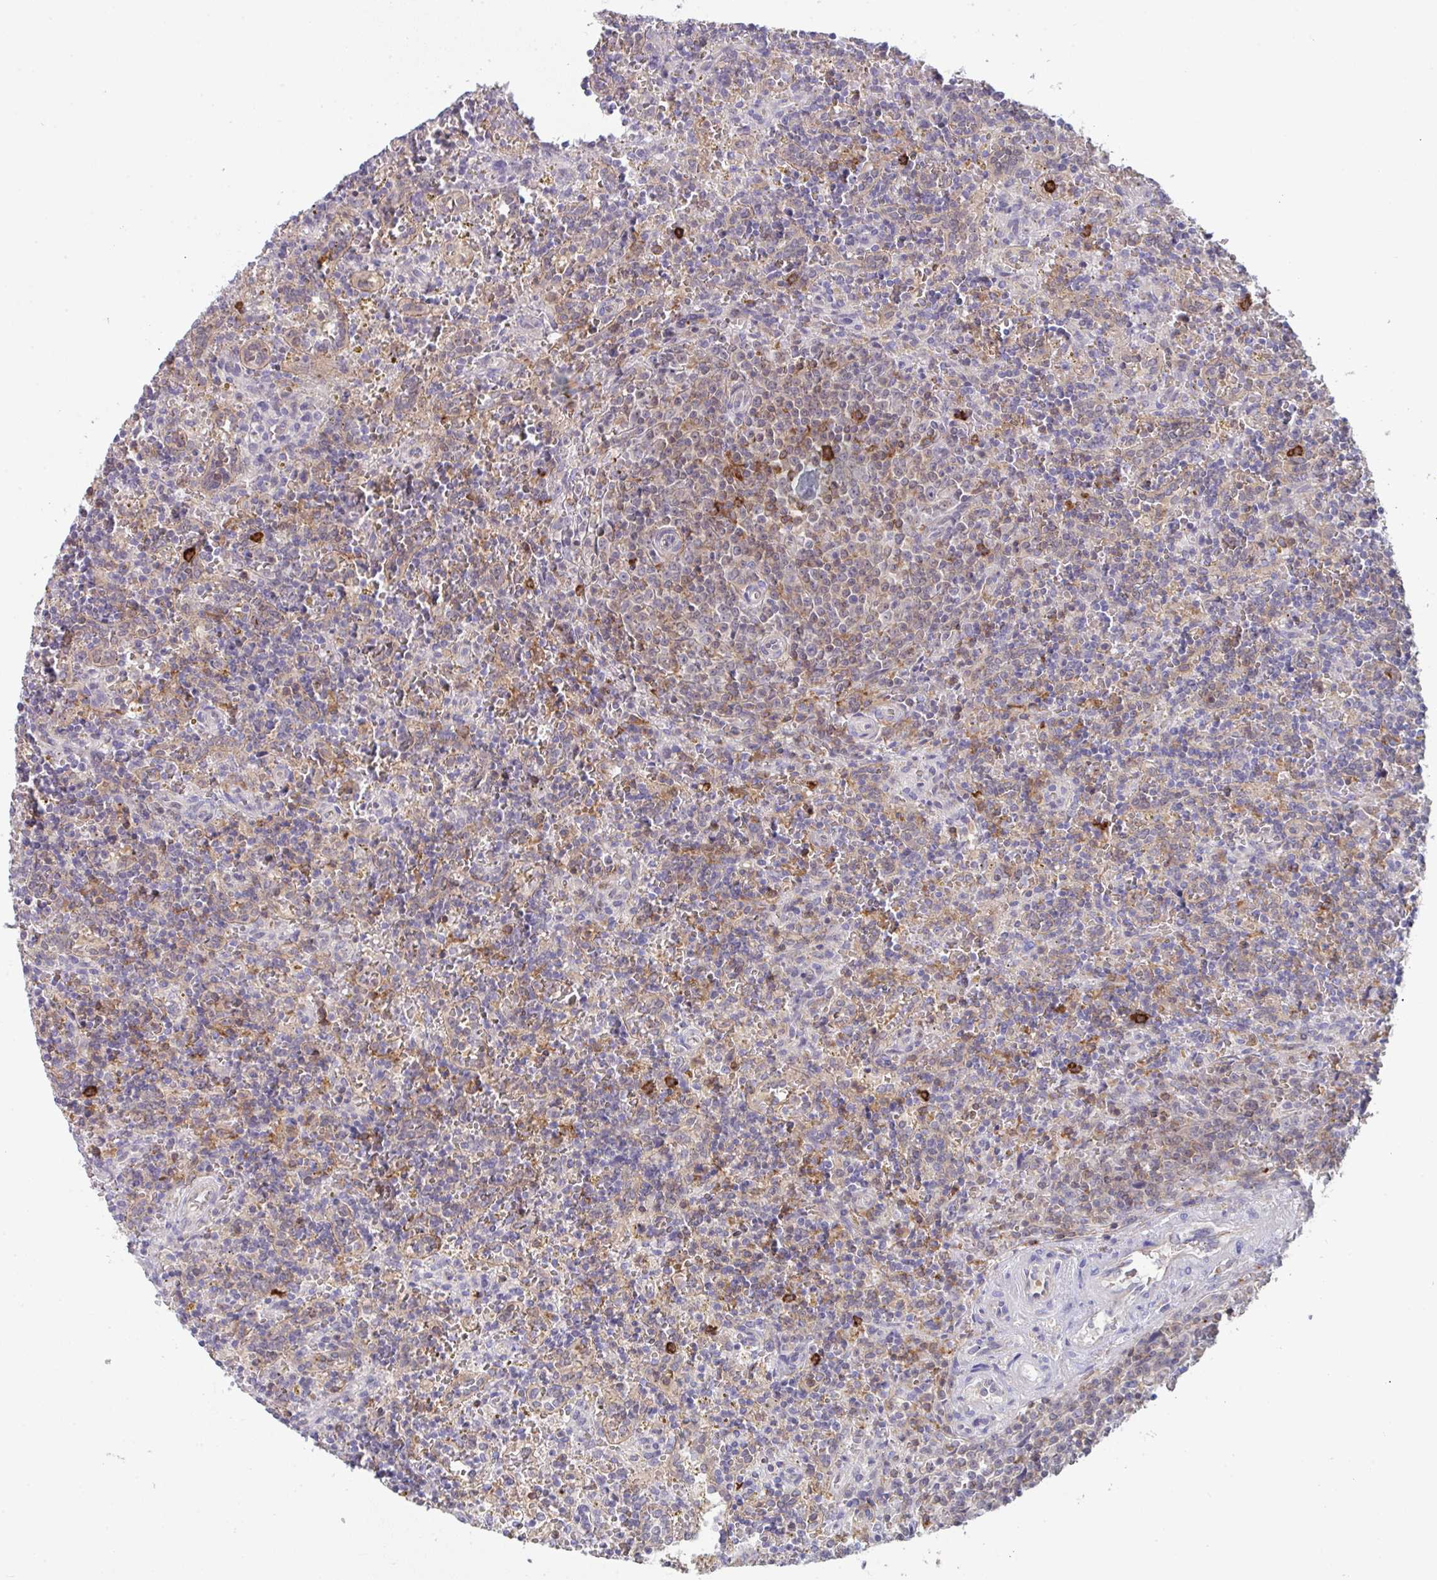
{"staining": {"intensity": "weak", "quantity": "25%-75%", "location": "cytoplasmic/membranous"}, "tissue": "lymphoma", "cell_type": "Tumor cells", "image_type": "cancer", "snomed": [{"axis": "morphology", "description": "Malignant lymphoma, non-Hodgkin's type, Low grade"}, {"axis": "topography", "description": "Spleen"}], "caption": "Immunohistochemical staining of human lymphoma shows weak cytoplasmic/membranous protein expression in about 25%-75% of tumor cells.", "gene": "DISP2", "patient": {"sex": "male", "age": 67}}